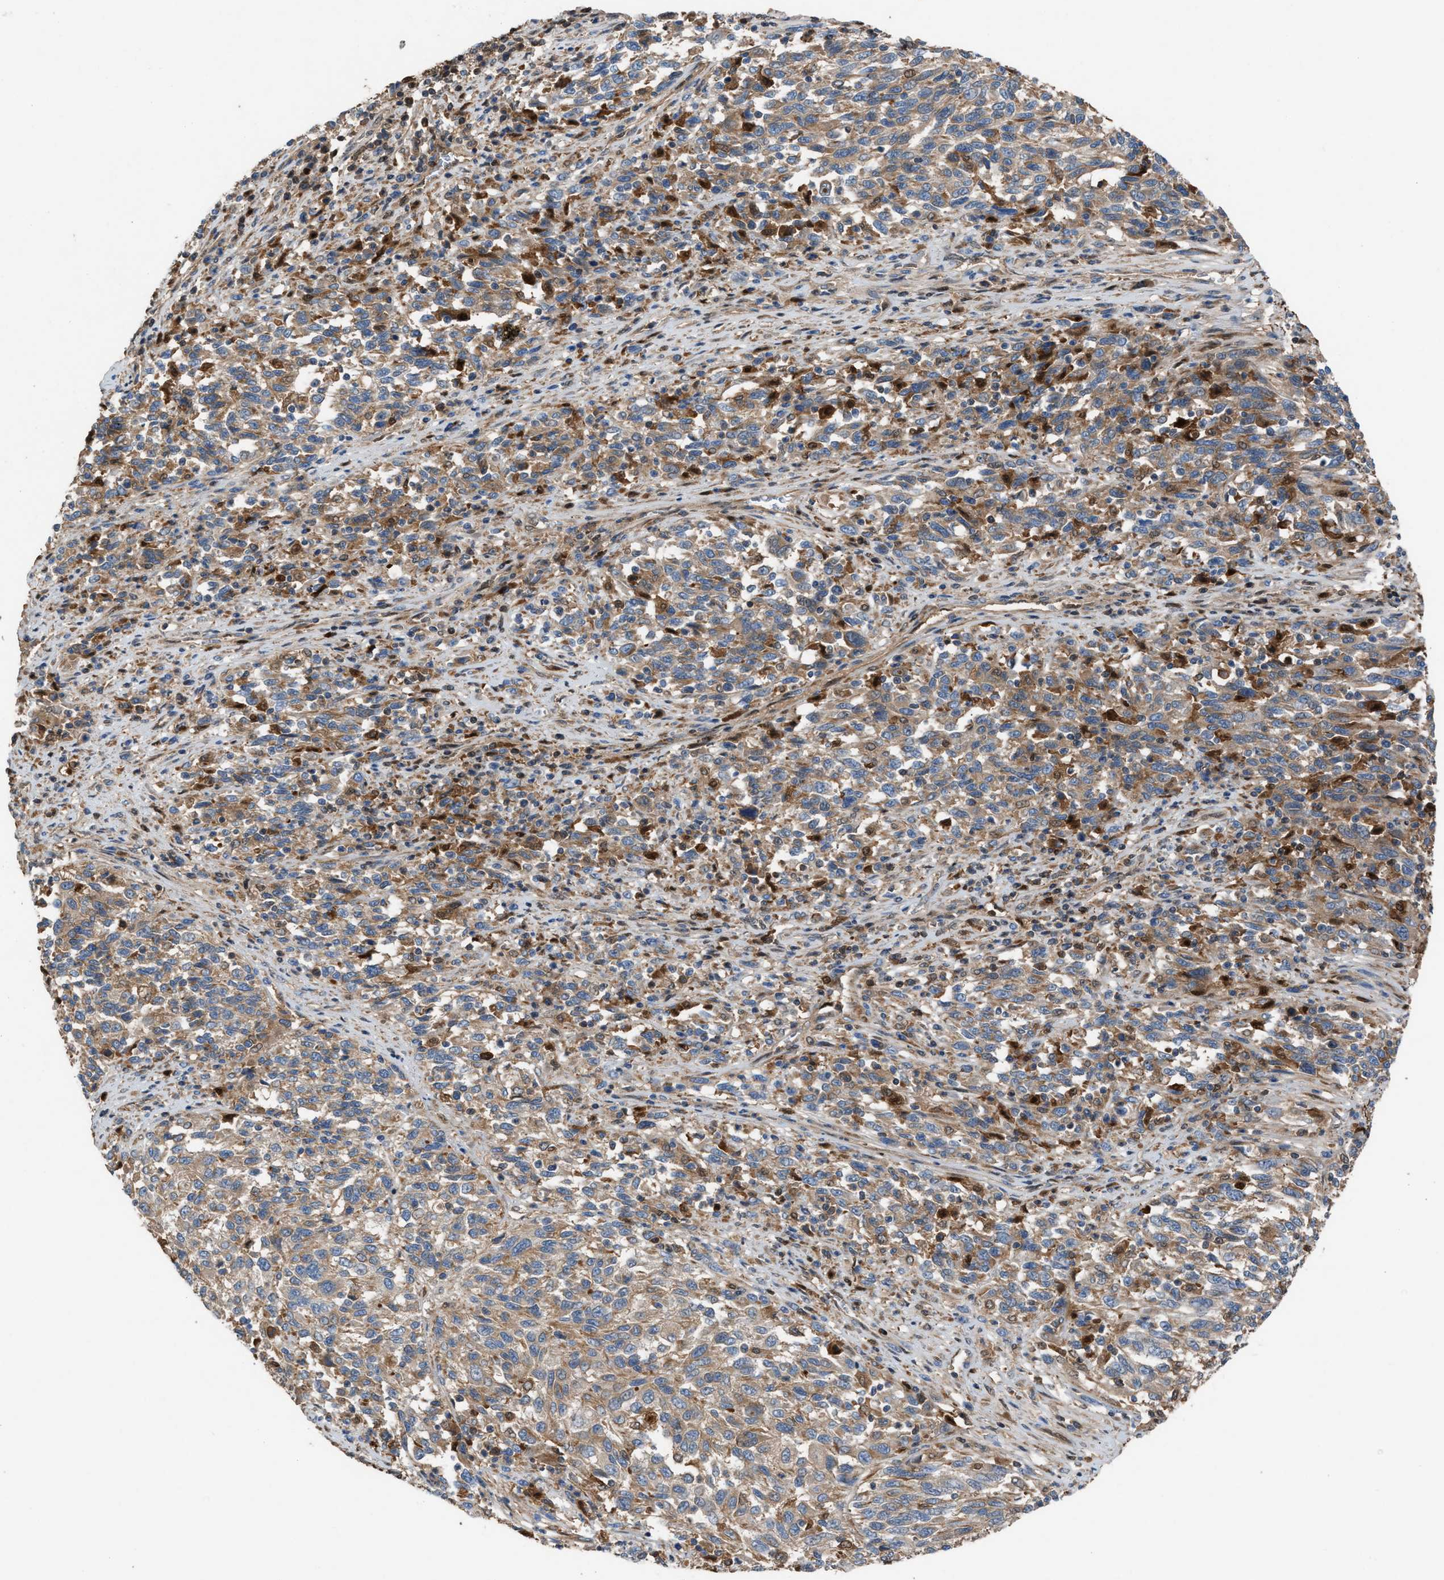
{"staining": {"intensity": "weak", "quantity": "25%-75%", "location": "cytoplasmic/membranous"}, "tissue": "melanoma", "cell_type": "Tumor cells", "image_type": "cancer", "snomed": [{"axis": "morphology", "description": "Malignant melanoma, Metastatic site"}, {"axis": "topography", "description": "Lymph node"}], "caption": "A low amount of weak cytoplasmic/membranous positivity is identified in about 25%-75% of tumor cells in melanoma tissue.", "gene": "TPK1", "patient": {"sex": "male", "age": 61}}